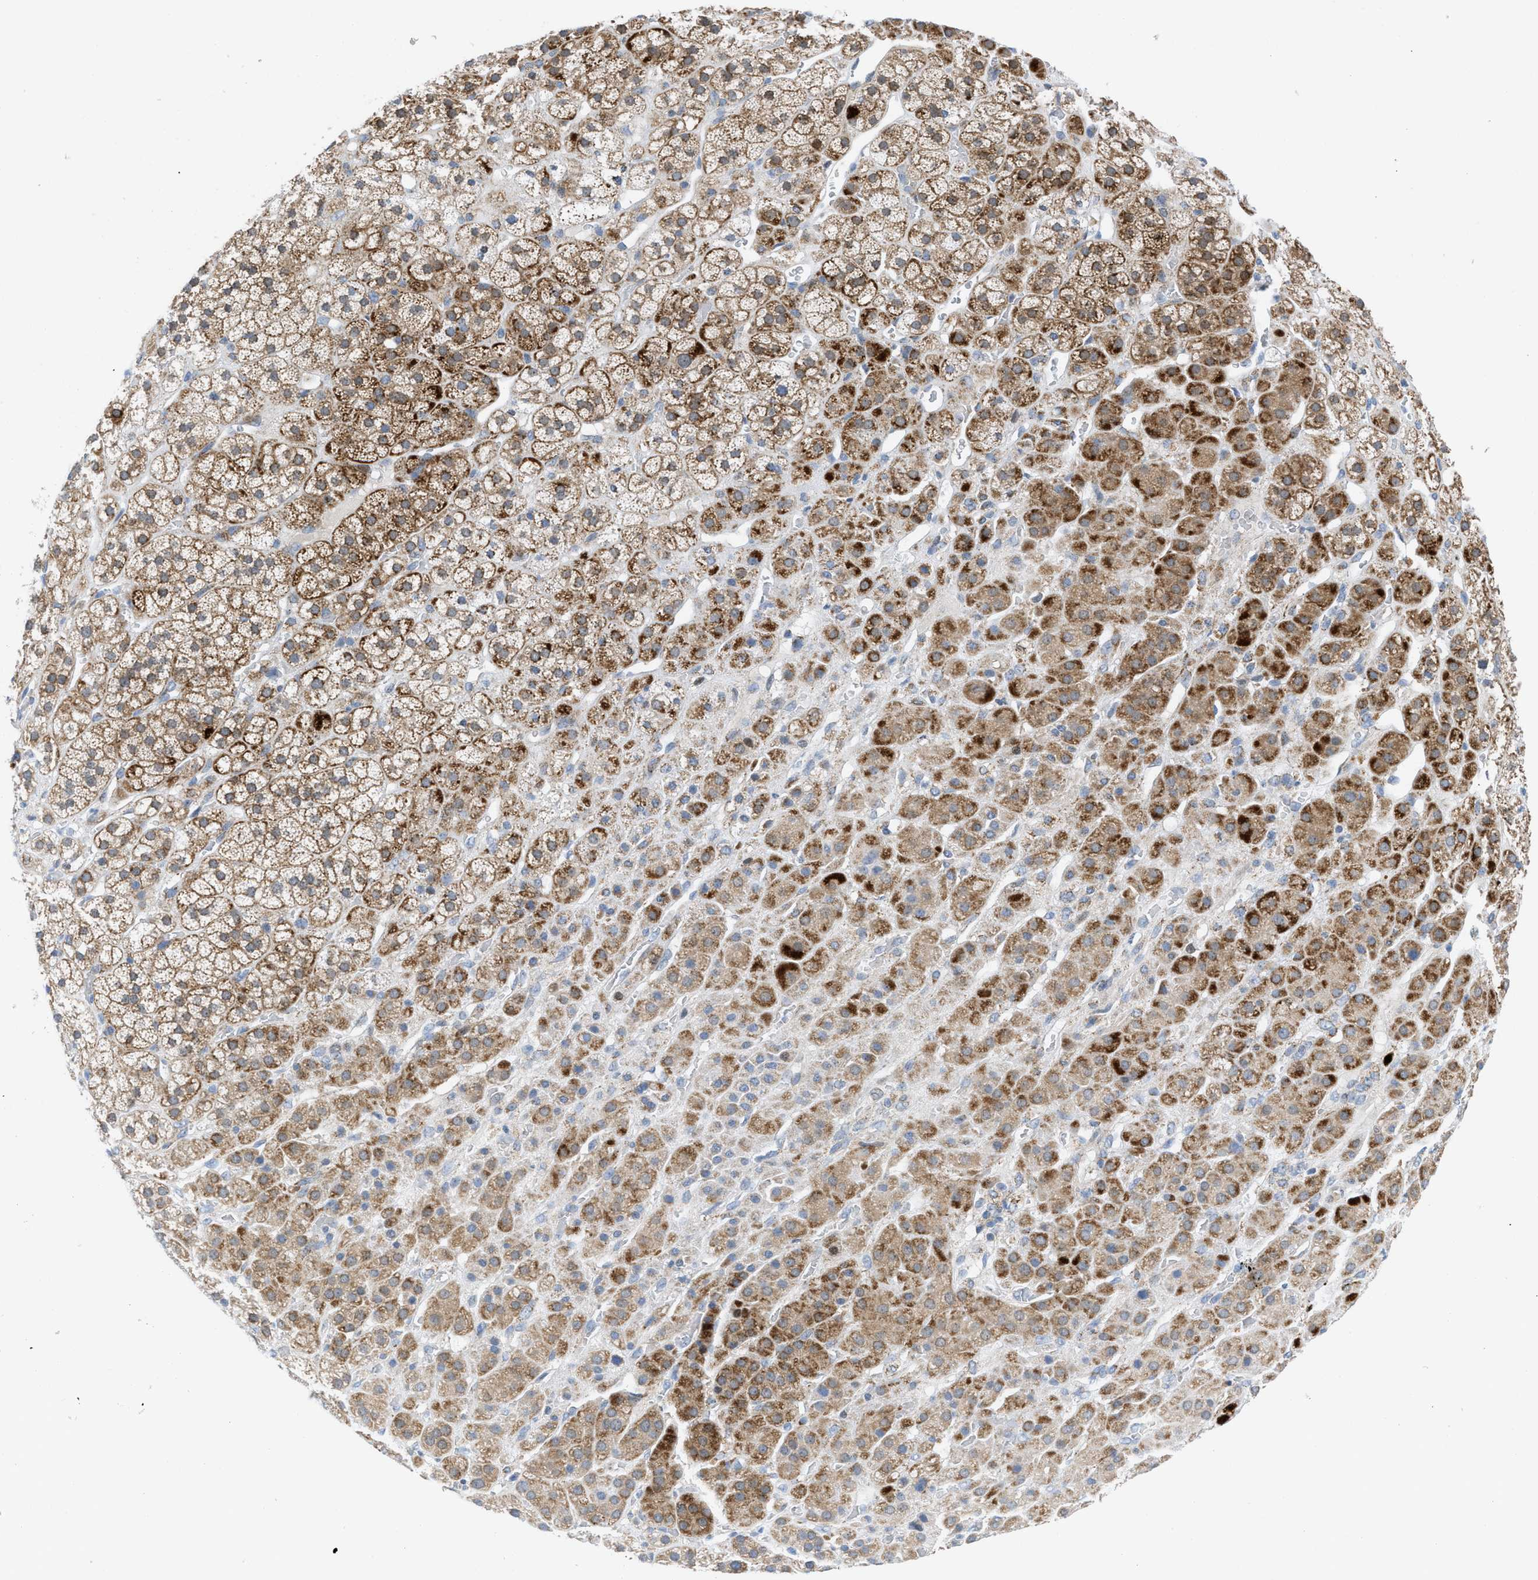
{"staining": {"intensity": "moderate", "quantity": ">75%", "location": "cytoplasmic/membranous"}, "tissue": "adrenal gland", "cell_type": "Glandular cells", "image_type": "normal", "snomed": [{"axis": "morphology", "description": "Normal tissue, NOS"}, {"axis": "topography", "description": "Adrenal gland"}], "caption": "This is an image of IHC staining of unremarkable adrenal gland, which shows moderate staining in the cytoplasmic/membranous of glandular cells.", "gene": "RBBP9", "patient": {"sex": "male", "age": 56}}